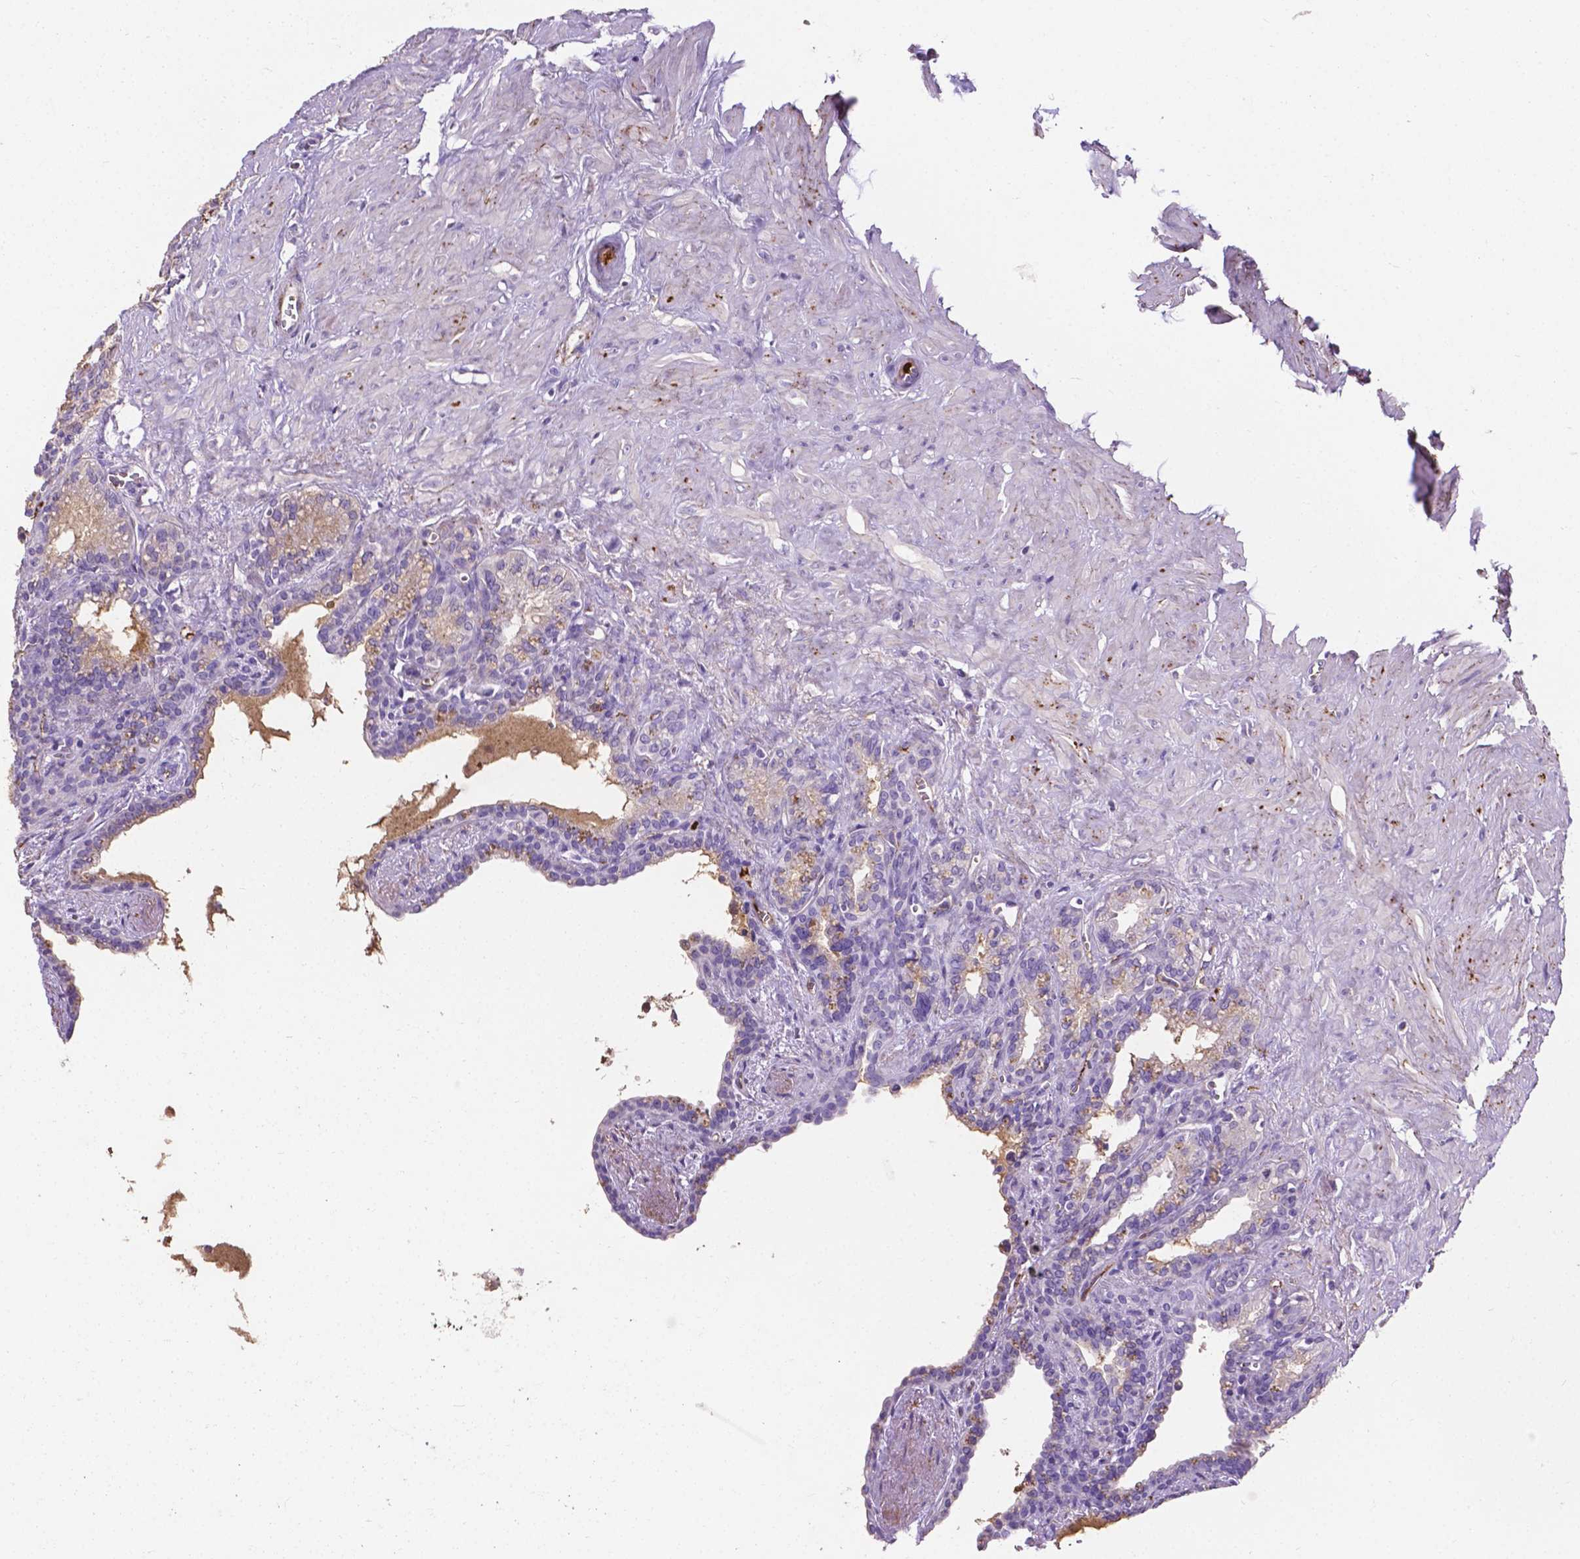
{"staining": {"intensity": "negative", "quantity": "none", "location": "none"}, "tissue": "seminal vesicle", "cell_type": "Glandular cells", "image_type": "normal", "snomed": [{"axis": "morphology", "description": "Normal tissue, NOS"}, {"axis": "morphology", "description": "Urothelial carcinoma, NOS"}, {"axis": "topography", "description": "Urinary bladder"}, {"axis": "topography", "description": "Seminal veicle"}], "caption": "IHC image of normal seminal vesicle stained for a protein (brown), which shows no positivity in glandular cells. The staining is performed using DAB brown chromogen with nuclei counter-stained in using hematoxylin.", "gene": "APOE", "patient": {"sex": "male", "age": 76}}